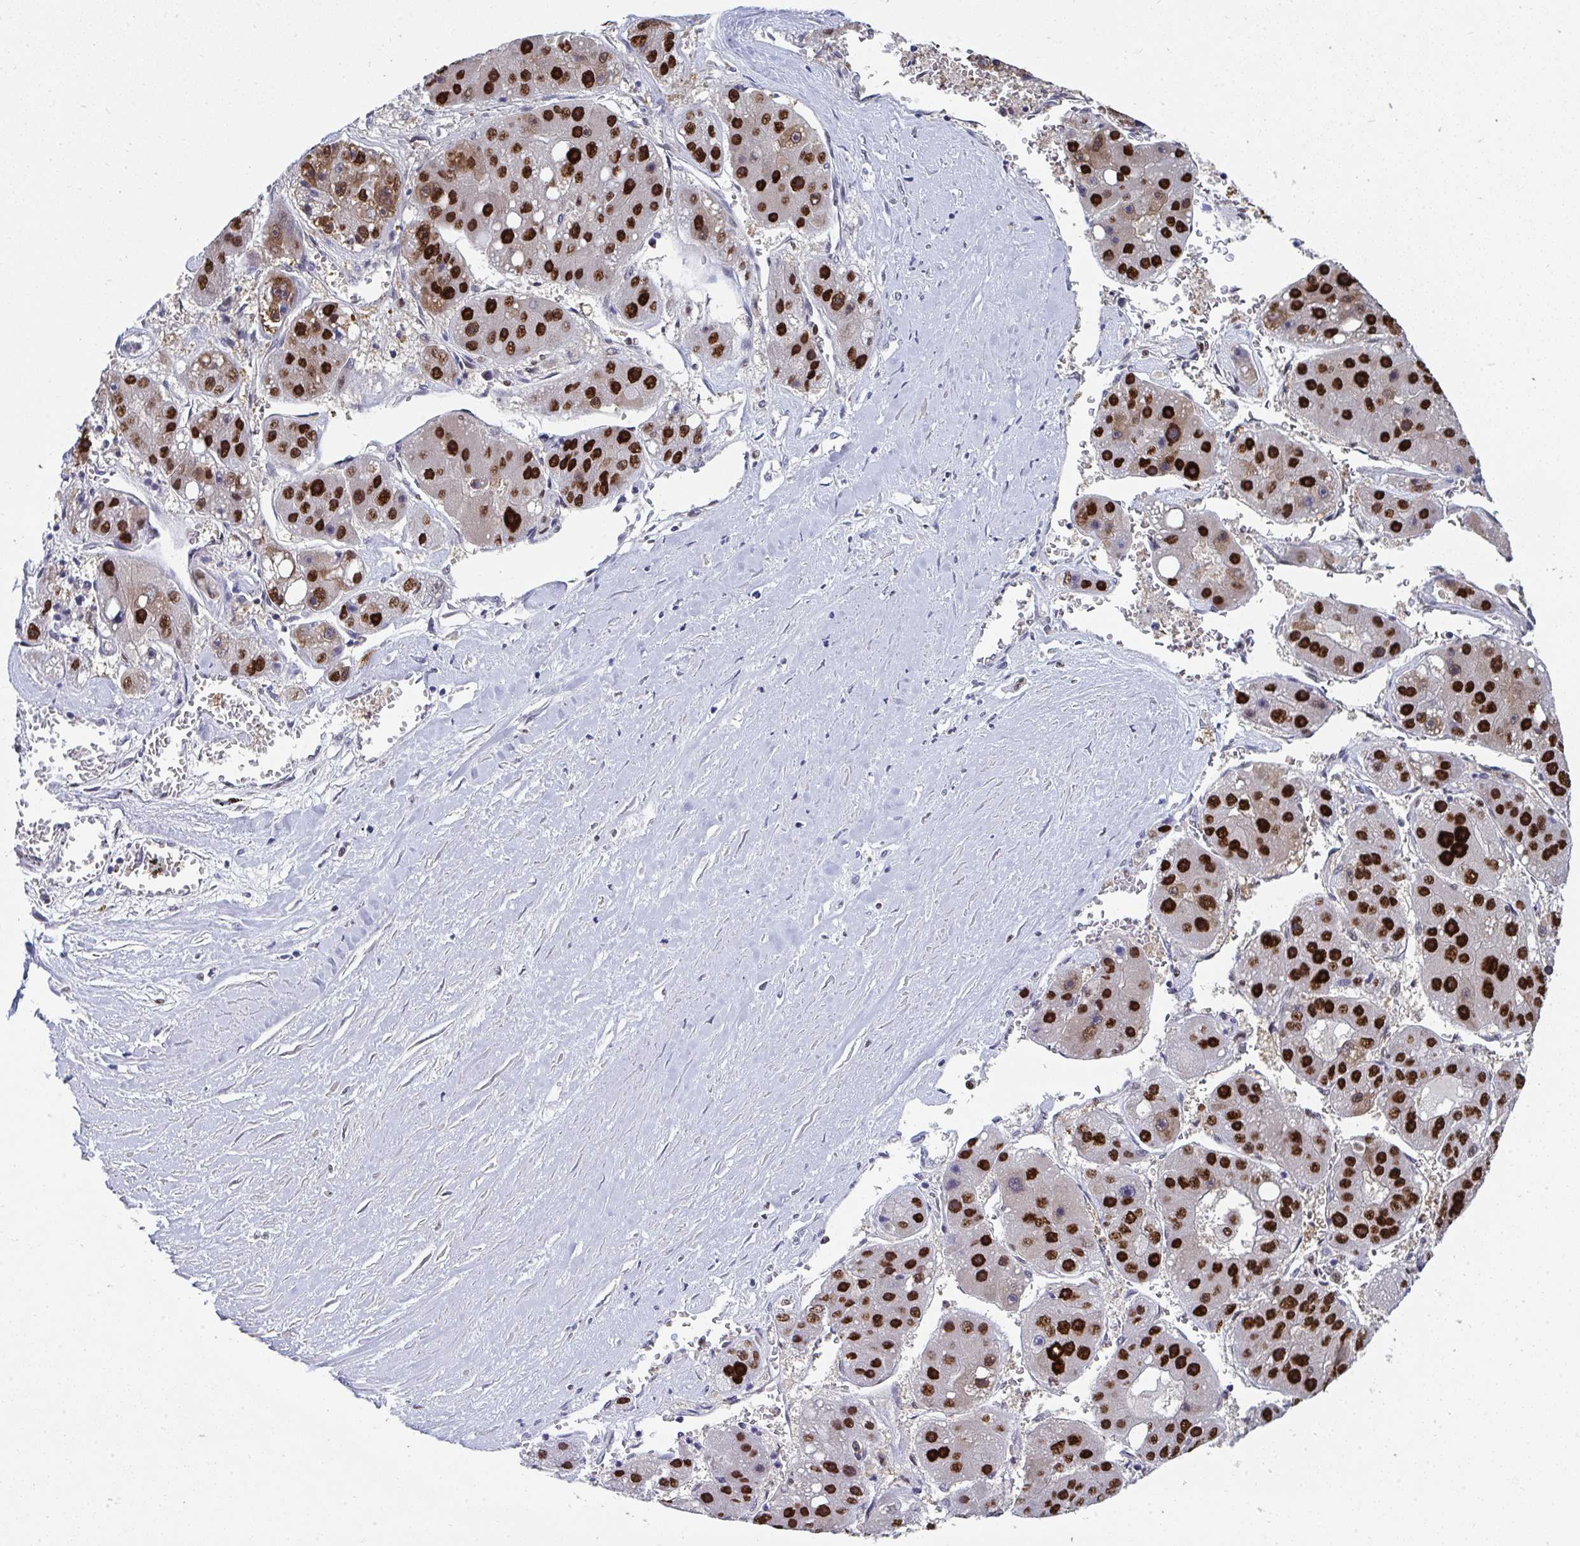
{"staining": {"intensity": "strong", "quantity": ">75%", "location": "nuclear"}, "tissue": "liver cancer", "cell_type": "Tumor cells", "image_type": "cancer", "snomed": [{"axis": "morphology", "description": "Carcinoma, Hepatocellular, NOS"}, {"axis": "topography", "description": "Liver"}], "caption": "IHC of human liver hepatocellular carcinoma displays high levels of strong nuclear expression in approximately >75% of tumor cells.", "gene": "JDP2", "patient": {"sex": "female", "age": 61}}